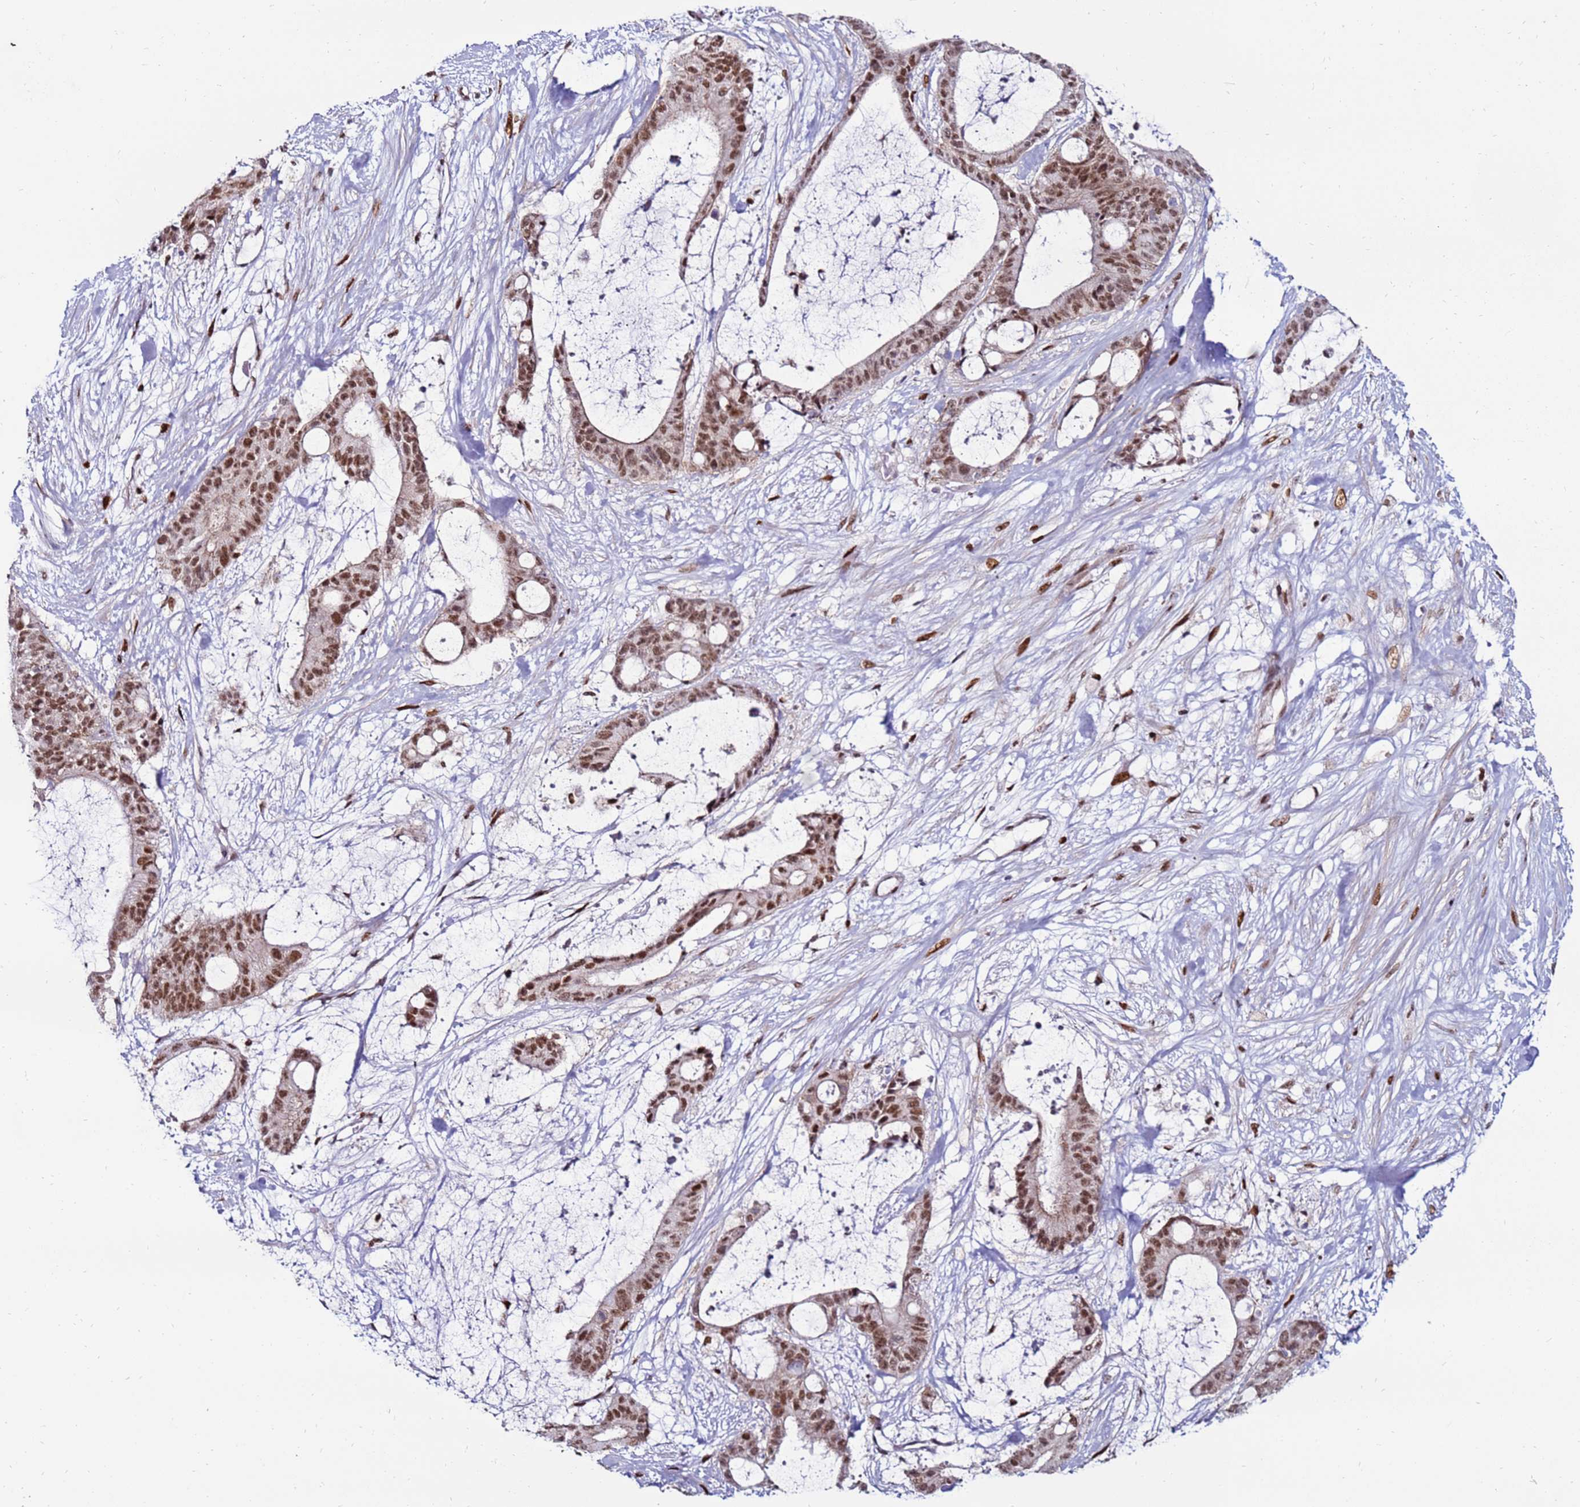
{"staining": {"intensity": "moderate", "quantity": ">75%", "location": "nuclear"}, "tissue": "liver cancer", "cell_type": "Tumor cells", "image_type": "cancer", "snomed": [{"axis": "morphology", "description": "Normal tissue, NOS"}, {"axis": "morphology", "description": "Cholangiocarcinoma"}, {"axis": "topography", "description": "Liver"}, {"axis": "topography", "description": "Peripheral nerve tissue"}], "caption": "Immunohistochemistry (IHC) image of neoplastic tissue: human cholangiocarcinoma (liver) stained using immunohistochemistry shows medium levels of moderate protein expression localized specifically in the nuclear of tumor cells, appearing as a nuclear brown color.", "gene": "KPNA4", "patient": {"sex": "female", "age": 73}}